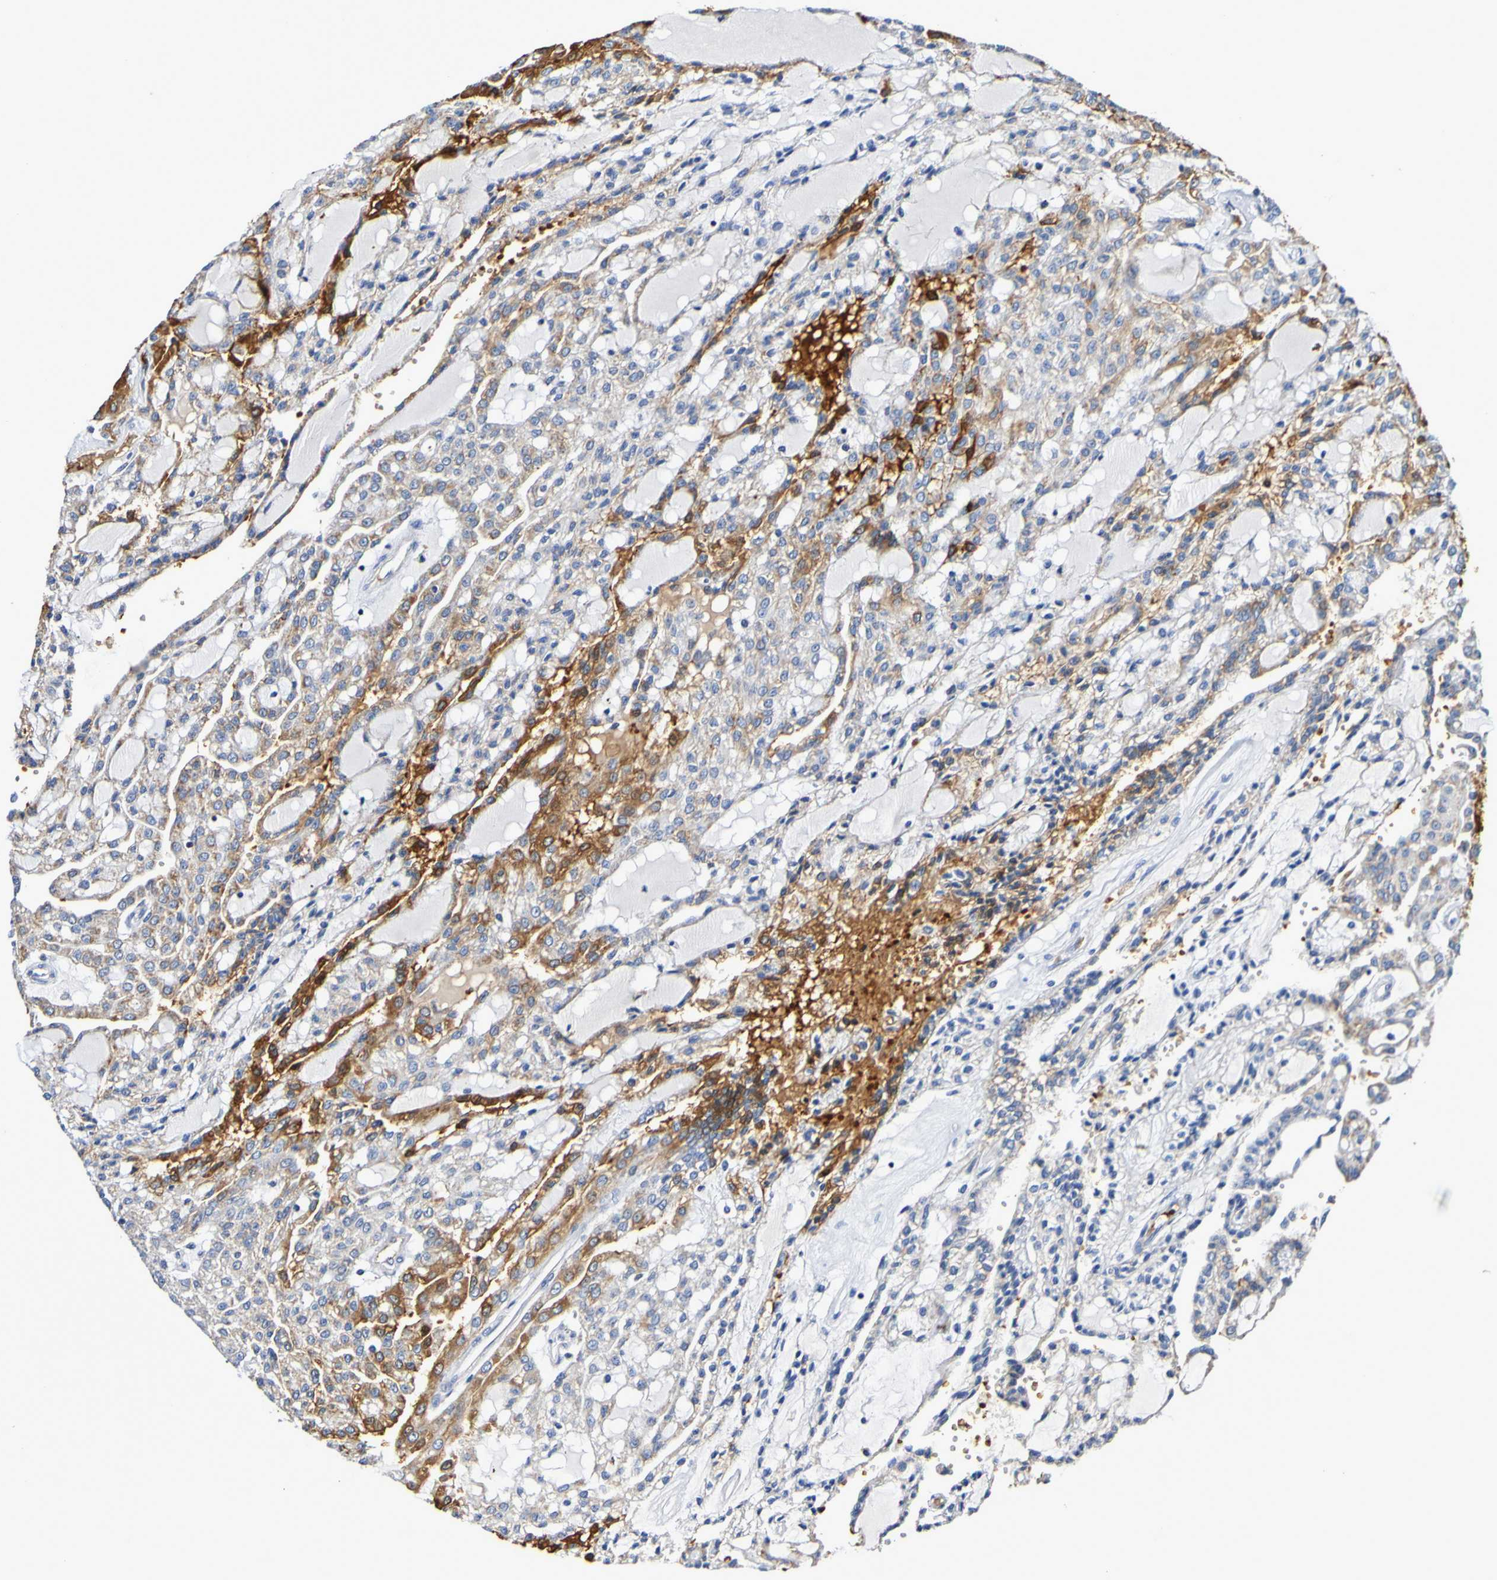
{"staining": {"intensity": "moderate", "quantity": "25%-75%", "location": "cytoplasmic/membranous"}, "tissue": "renal cancer", "cell_type": "Tumor cells", "image_type": "cancer", "snomed": [{"axis": "morphology", "description": "Adenocarcinoma, NOS"}, {"axis": "topography", "description": "Kidney"}], "caption": "A brown stain shows moderate cytoplasmic/membranous staining of a protein in human renal cancer (adenocarcinoma) tumor cells. The staining was performed using DAB to visualize the protein expression in brown, while the nuclei were stained in blue with hematoxylin (Magnification: 20x).", "gene": "WNT4", "patient": {"sex": "male", "age": 63}}